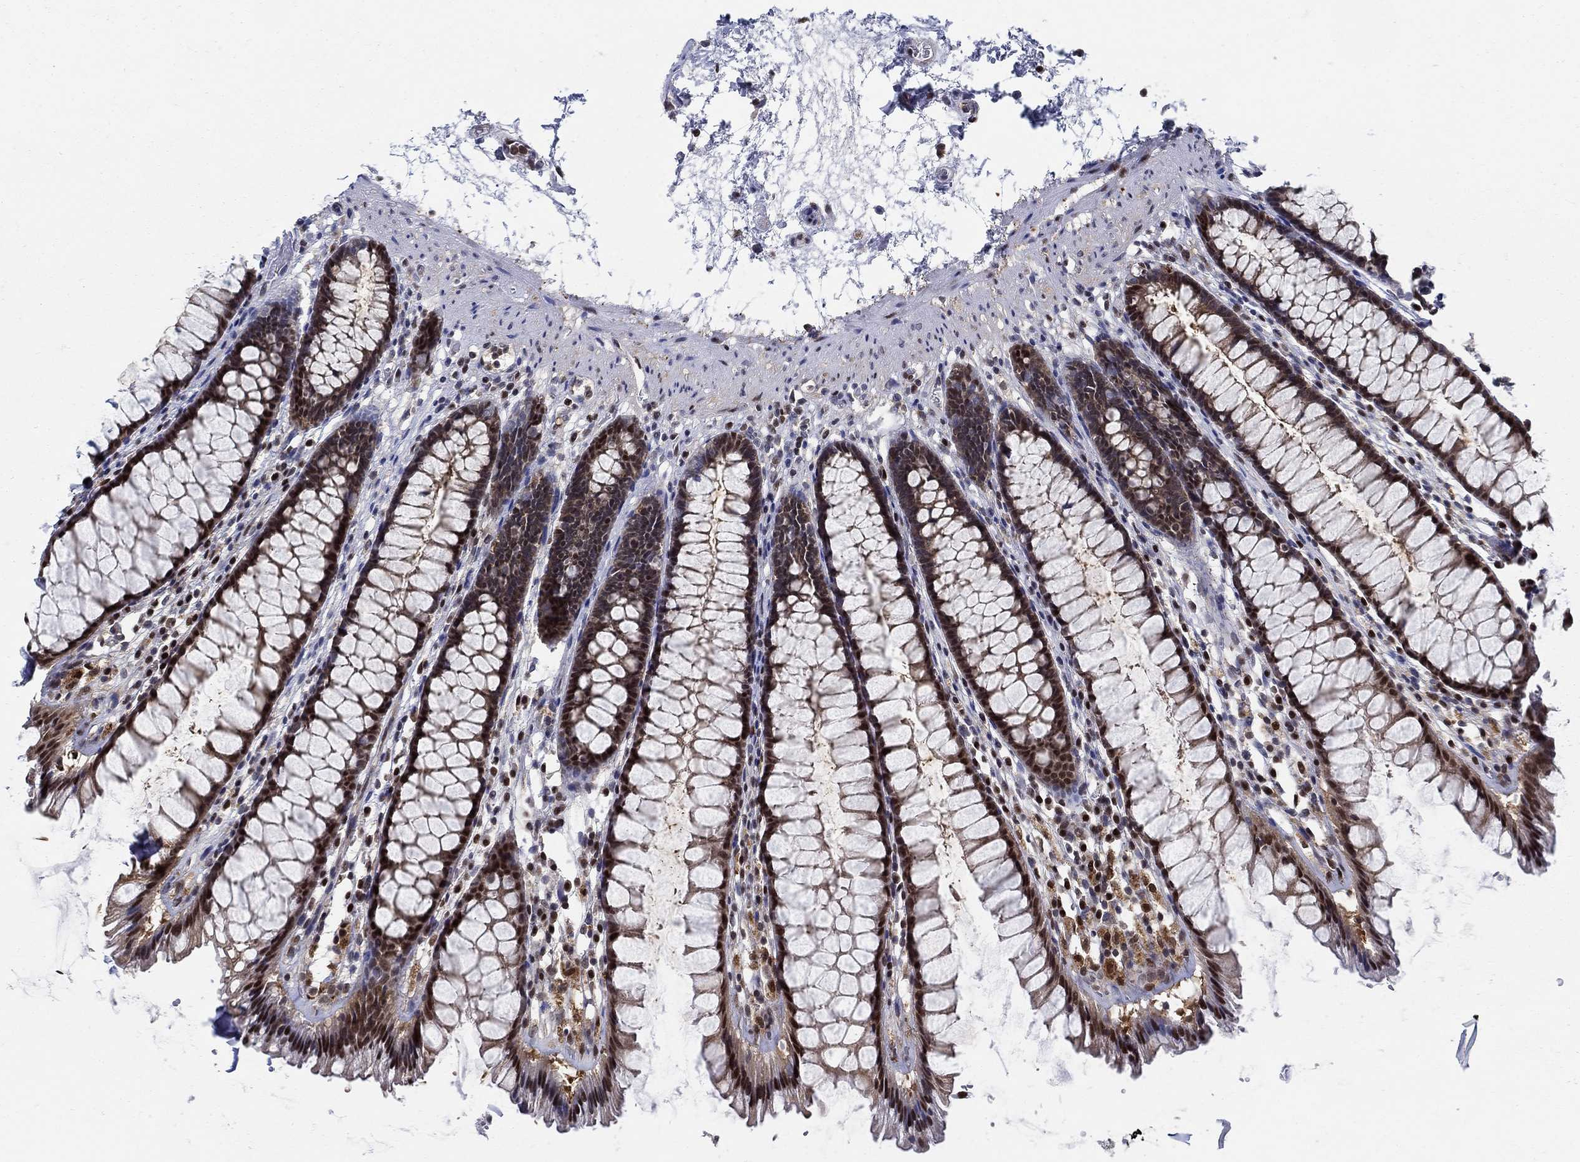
{"staining": {"intensity": "strong", "quantity": "25%-75%", "location": "nuclear"}, "tissue": "rectum", "cell_type": "Glandular cells", "image_type": "normal", "snomed": [{"axis": "morphology", "description": "Normal tissue, NOS"}, {"axis": "topography", "description": "Rectum"}], "caption": "Immunohistochemistry image of normal rectum stained for a protein (brown), which demonstrates high levels of strong nuclear expression in about 25%-75% of glandular cells.", "gene": "ZNF594", "patient": {"sex": "male", "age": 72}}